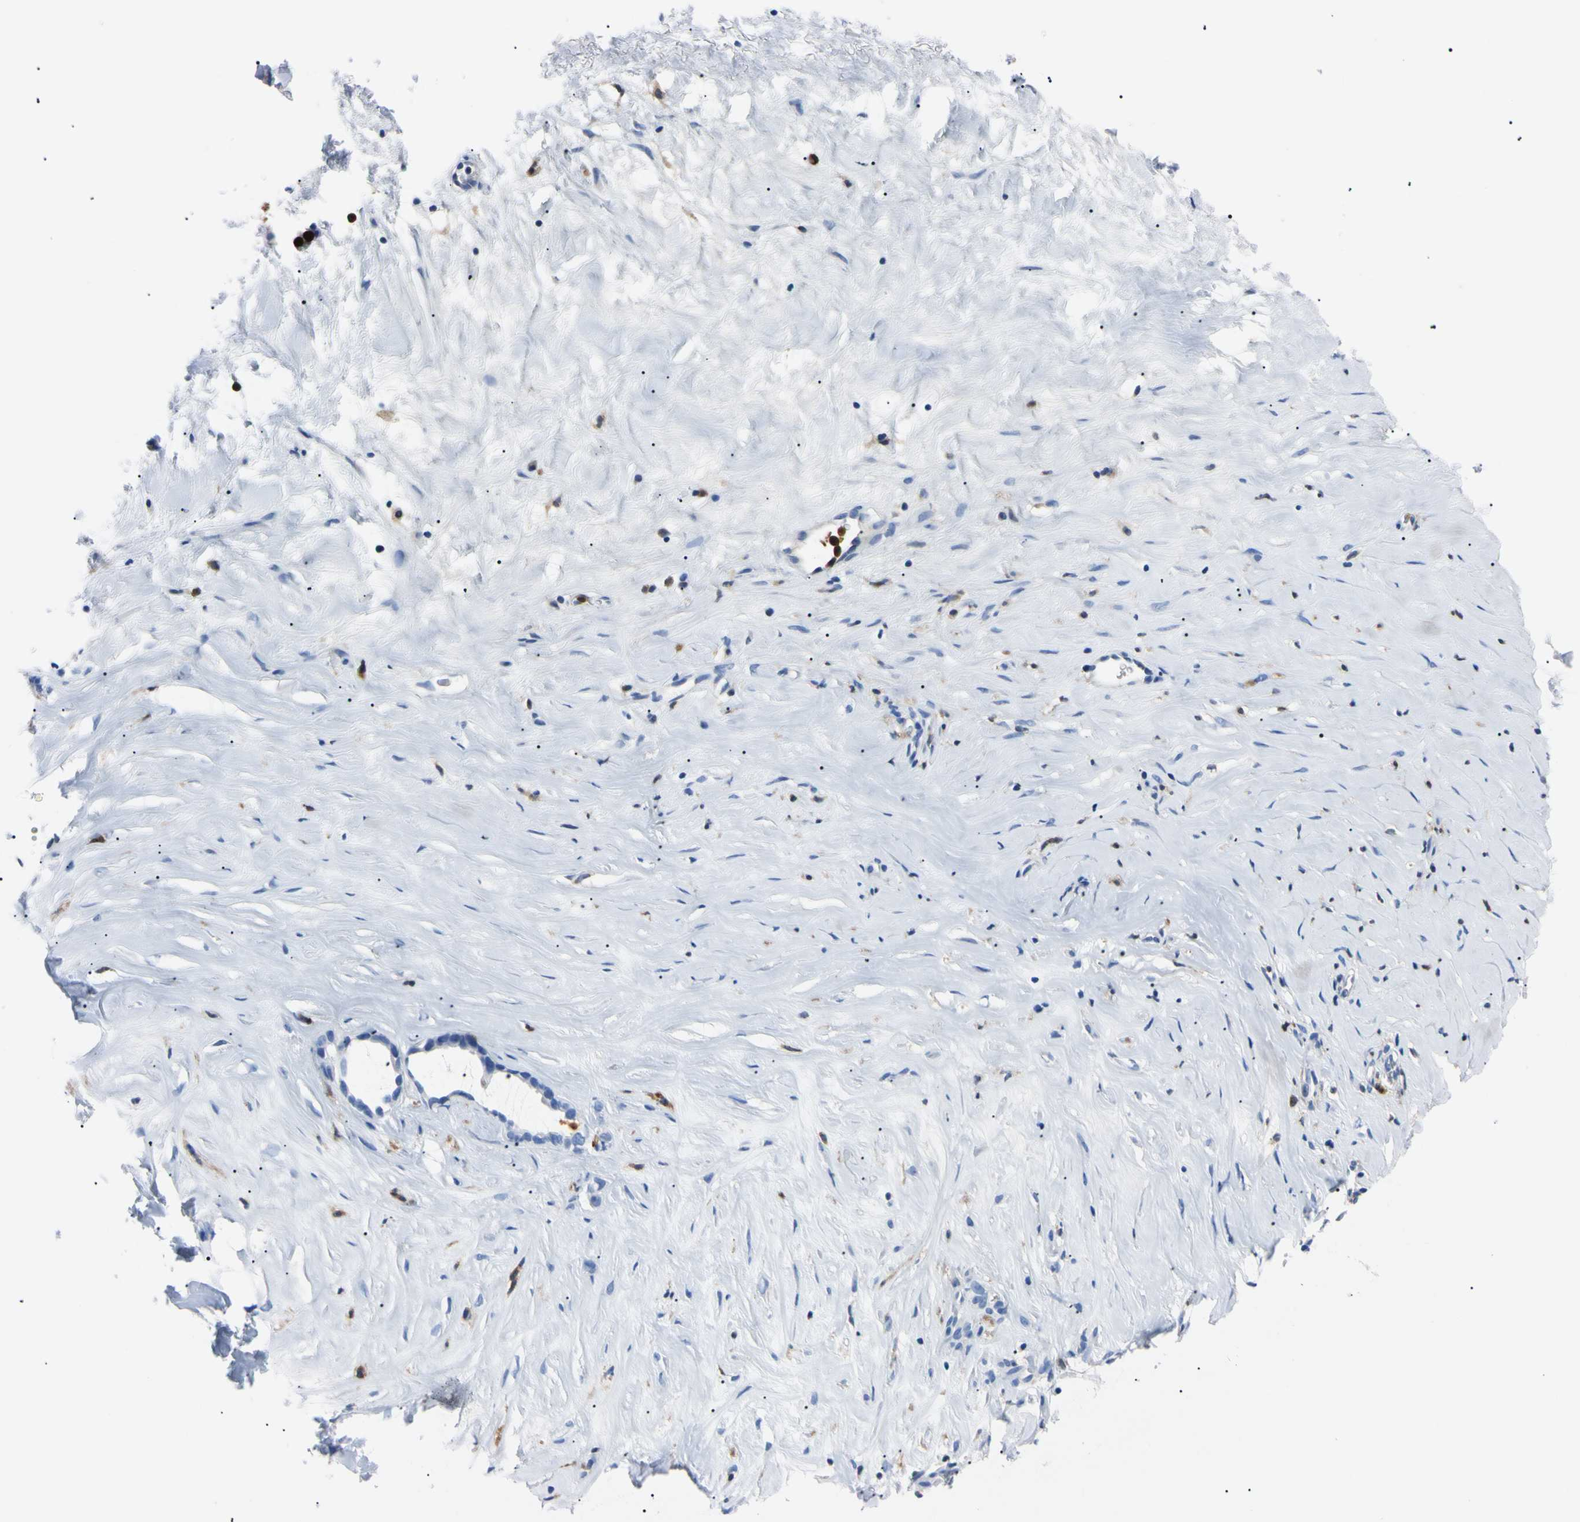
{"staining": {"intensity": "negative", "quantity": "none", "location": "none"}, "tissue": "liver cancer", "cell_type": "Tumor cells", "image_type": "cancer", "snomed": [{"axis": "morphology", "description": "Cholangiocarcinoma"}, {"axis": "topography", "description": "Liver"}], "caption": "Tumor cells show no significant protein staining in liver cholangiocarcinoma.", "gene": "NCF4", "patient": {"sex": "female", "age": 65}}